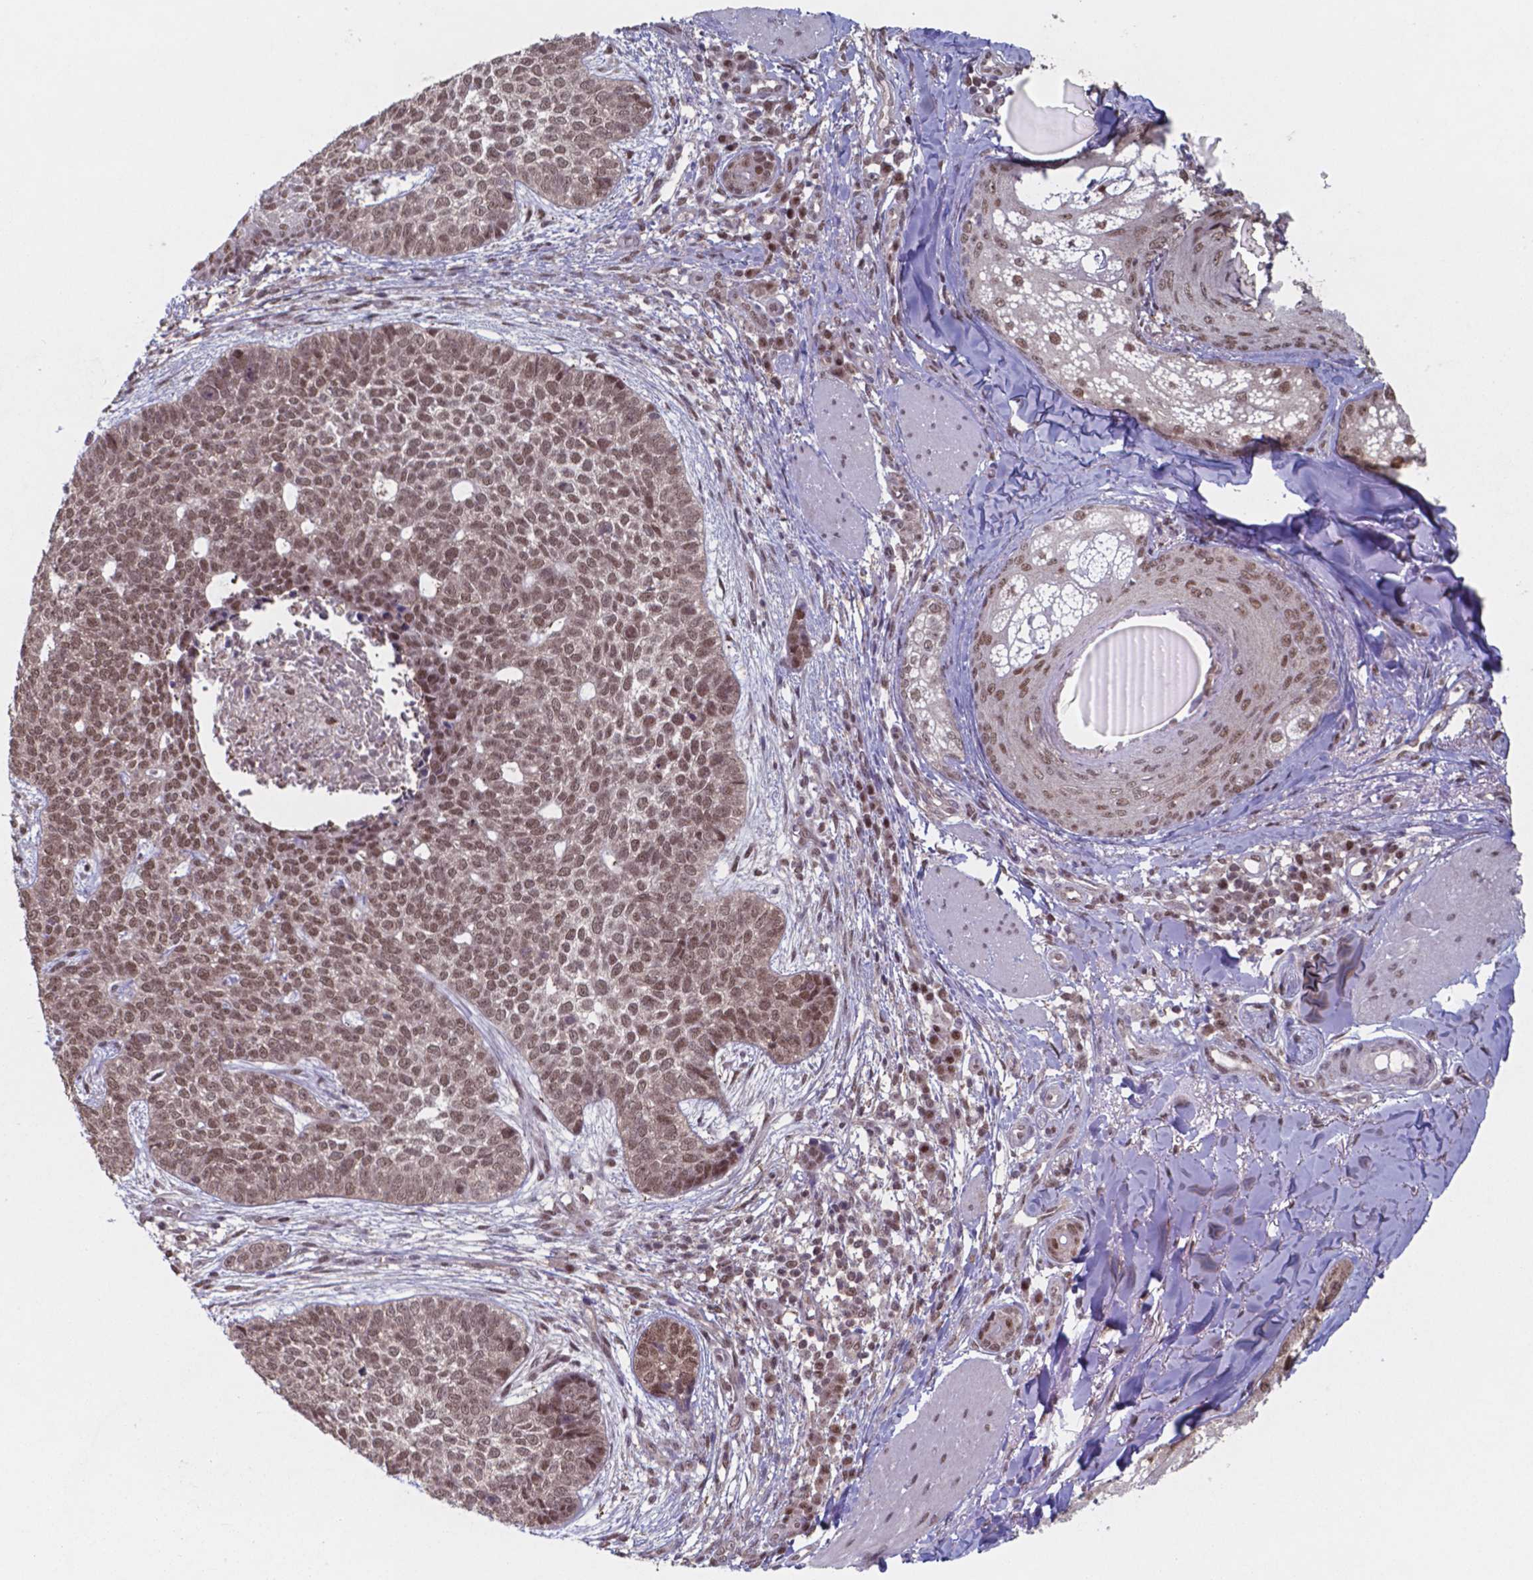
{"staining": {"intensity": "moderate", "quantity": ">75%", "location": "nuclear"}, "tissue": "skin cancer", "cell_type": "Tumor cells", "image_type": "cancer", "snomed": [{"axis": "morphology", "description": "Basal cell carcinoma"}, {"axis": "topography", "description": "Skin"}], "caption": "Basal cell carcinoma (skin) was stained to show a protein in brown. There is medium levels of moderate nuclear expression in about >75% of tumor cells.", "gene": "UBA1", "patient": {"sex": "female", "age": 69}}